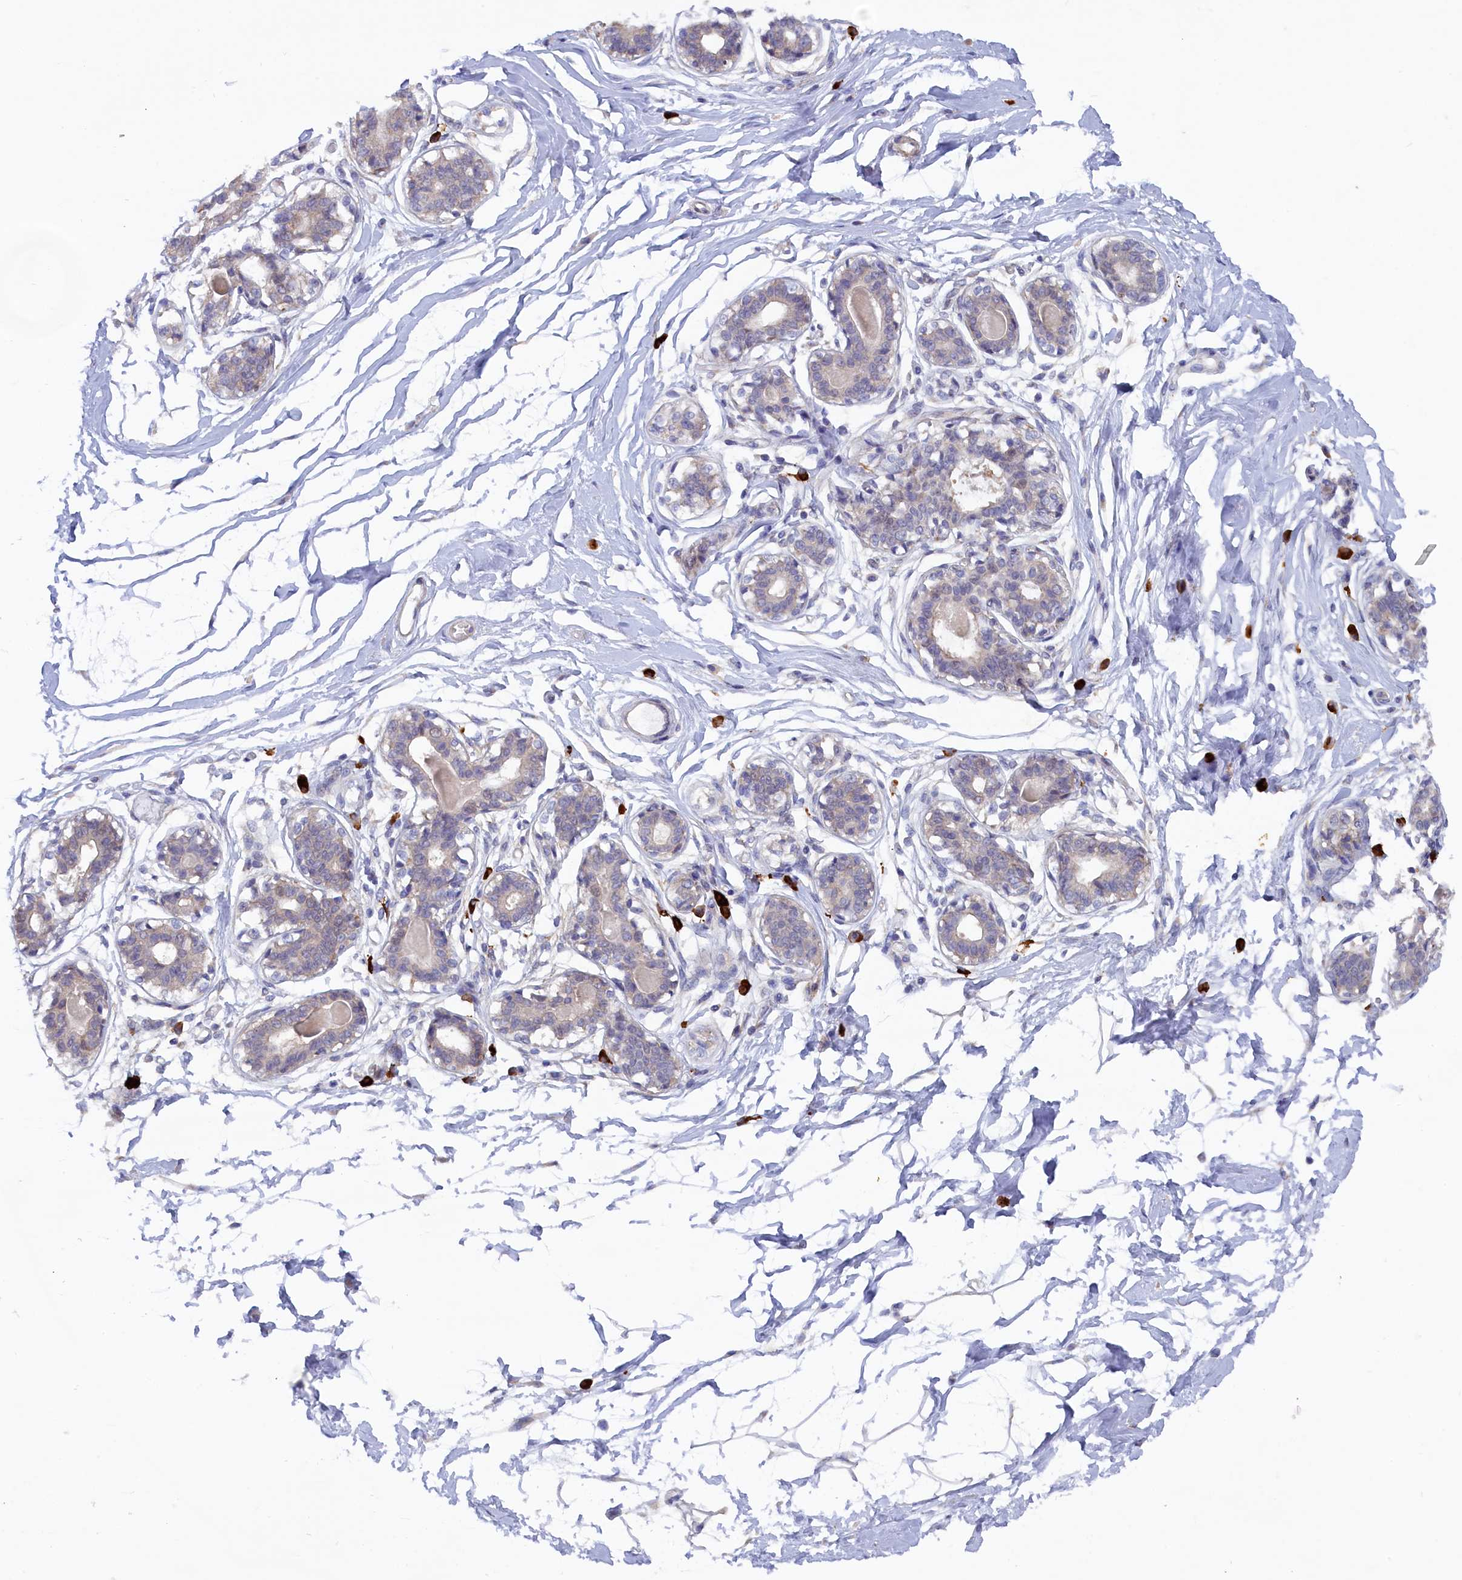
{"staining": {"intensity": "negative", "quantity": "none", "location": "none"}, "tissue": "breast", "cell_type": "Adipocytes", "image_type": "normal", "snomed": [{"axis": "morphology", "description": "Normal tissue, NOS"}, {"axis": "topography", "description": "Breast"}], "caption": "An immunohistochemistry (IHC) image of normal breast is shown. There is no staining in adipocytes of breast.", "gene": "JPT2", "patient": {"sex": "female", "age": 45}}